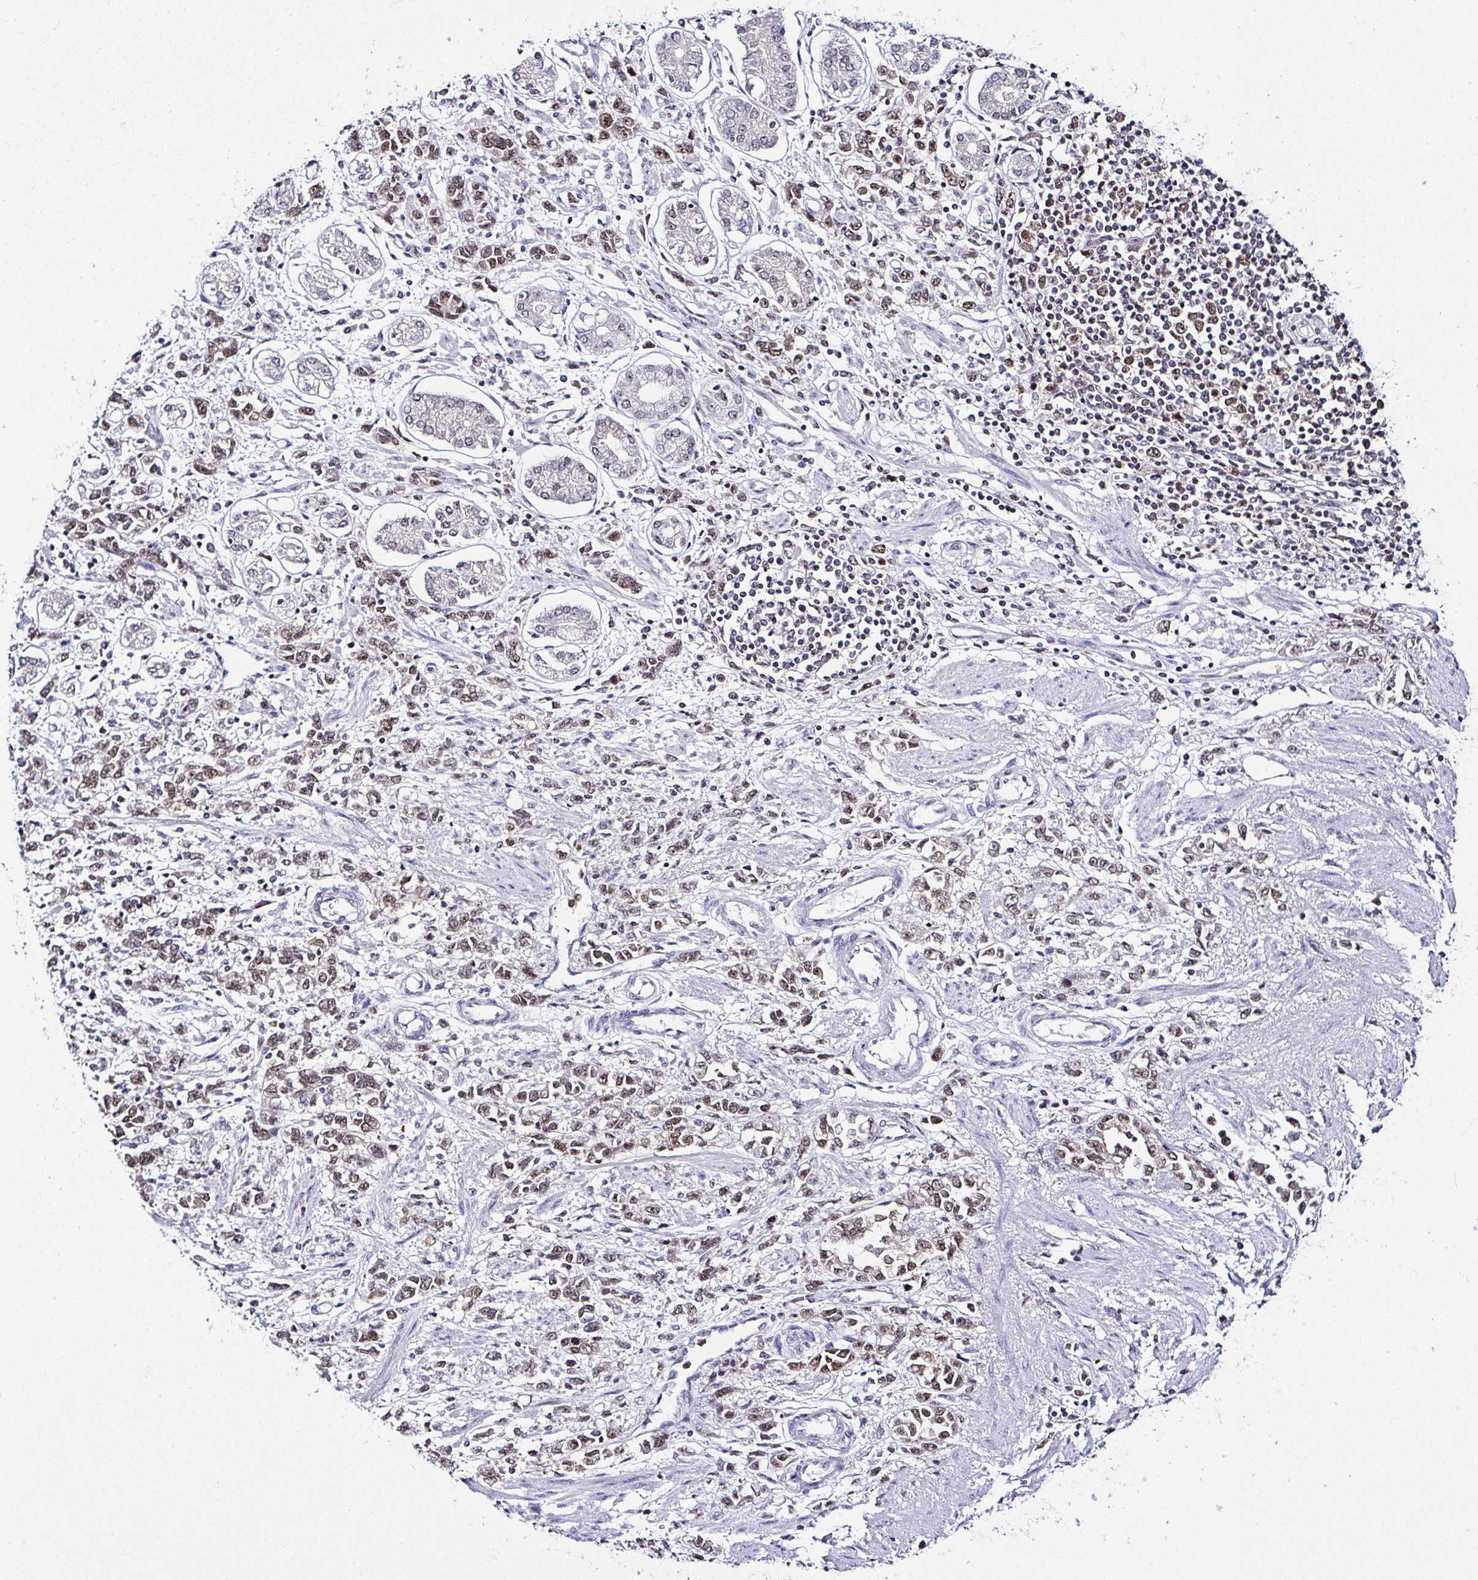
{"staining": {"intensity": "moderate", "quantity": ">75%", "location": "nuclear"}, "tissue": "stomach cancer", "cell_type": "Tumor cells", "image_type": "cancer", "snomed": [{"axis": "morphology", "description": "Adenocarcinoma, NOS"}, {"axis": "topography", "description": "Stomach"}], "caption": "Brown immunohistochemical staining in human stomach cancer displays moderate nuclear staining in approximately >75% of tumor cells.", "gene": "PTPN2", "patient": {"sex": "female", "age": 76}}